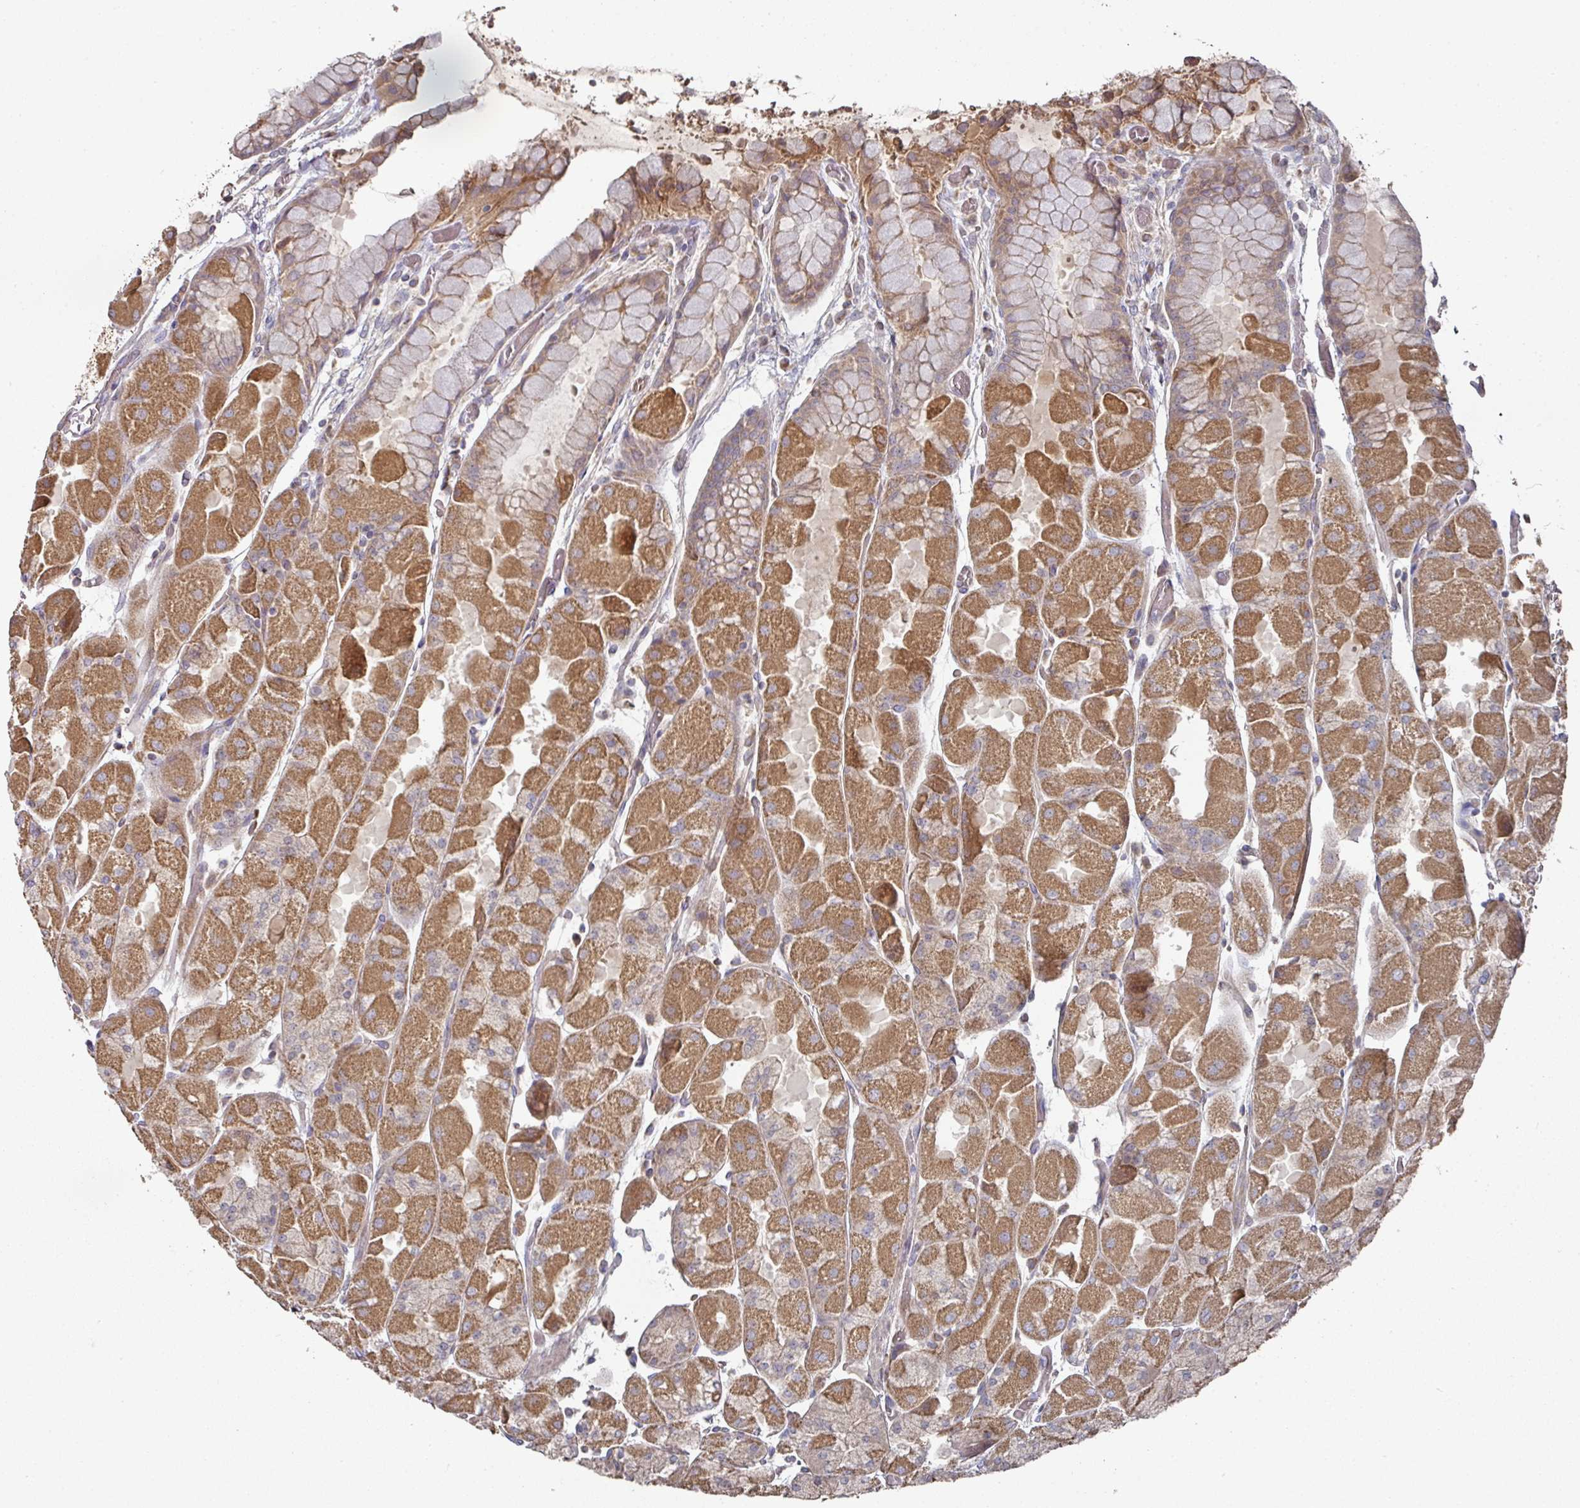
{"staining": {"intensity": "strong", "quantity": "25%-75%", "location": "cytoplasmic/membranous"}, "tissue": "stomach", "cell_type": "Glandular cells", "image_type": "normal", "snomed": [{"axis": "morphology", "description": "Normal tissue, NOS"}, {"axis": "topography", "description": "Stomach"}], "caption": "High-power microscopy captured an IHC image of benign stomach, revealing strong cytoplasmic/membranous staining in about 25%-75% of glandular cells.", "gene": "DNAJC7", "patient": {"sex": "female", "age": 61}}